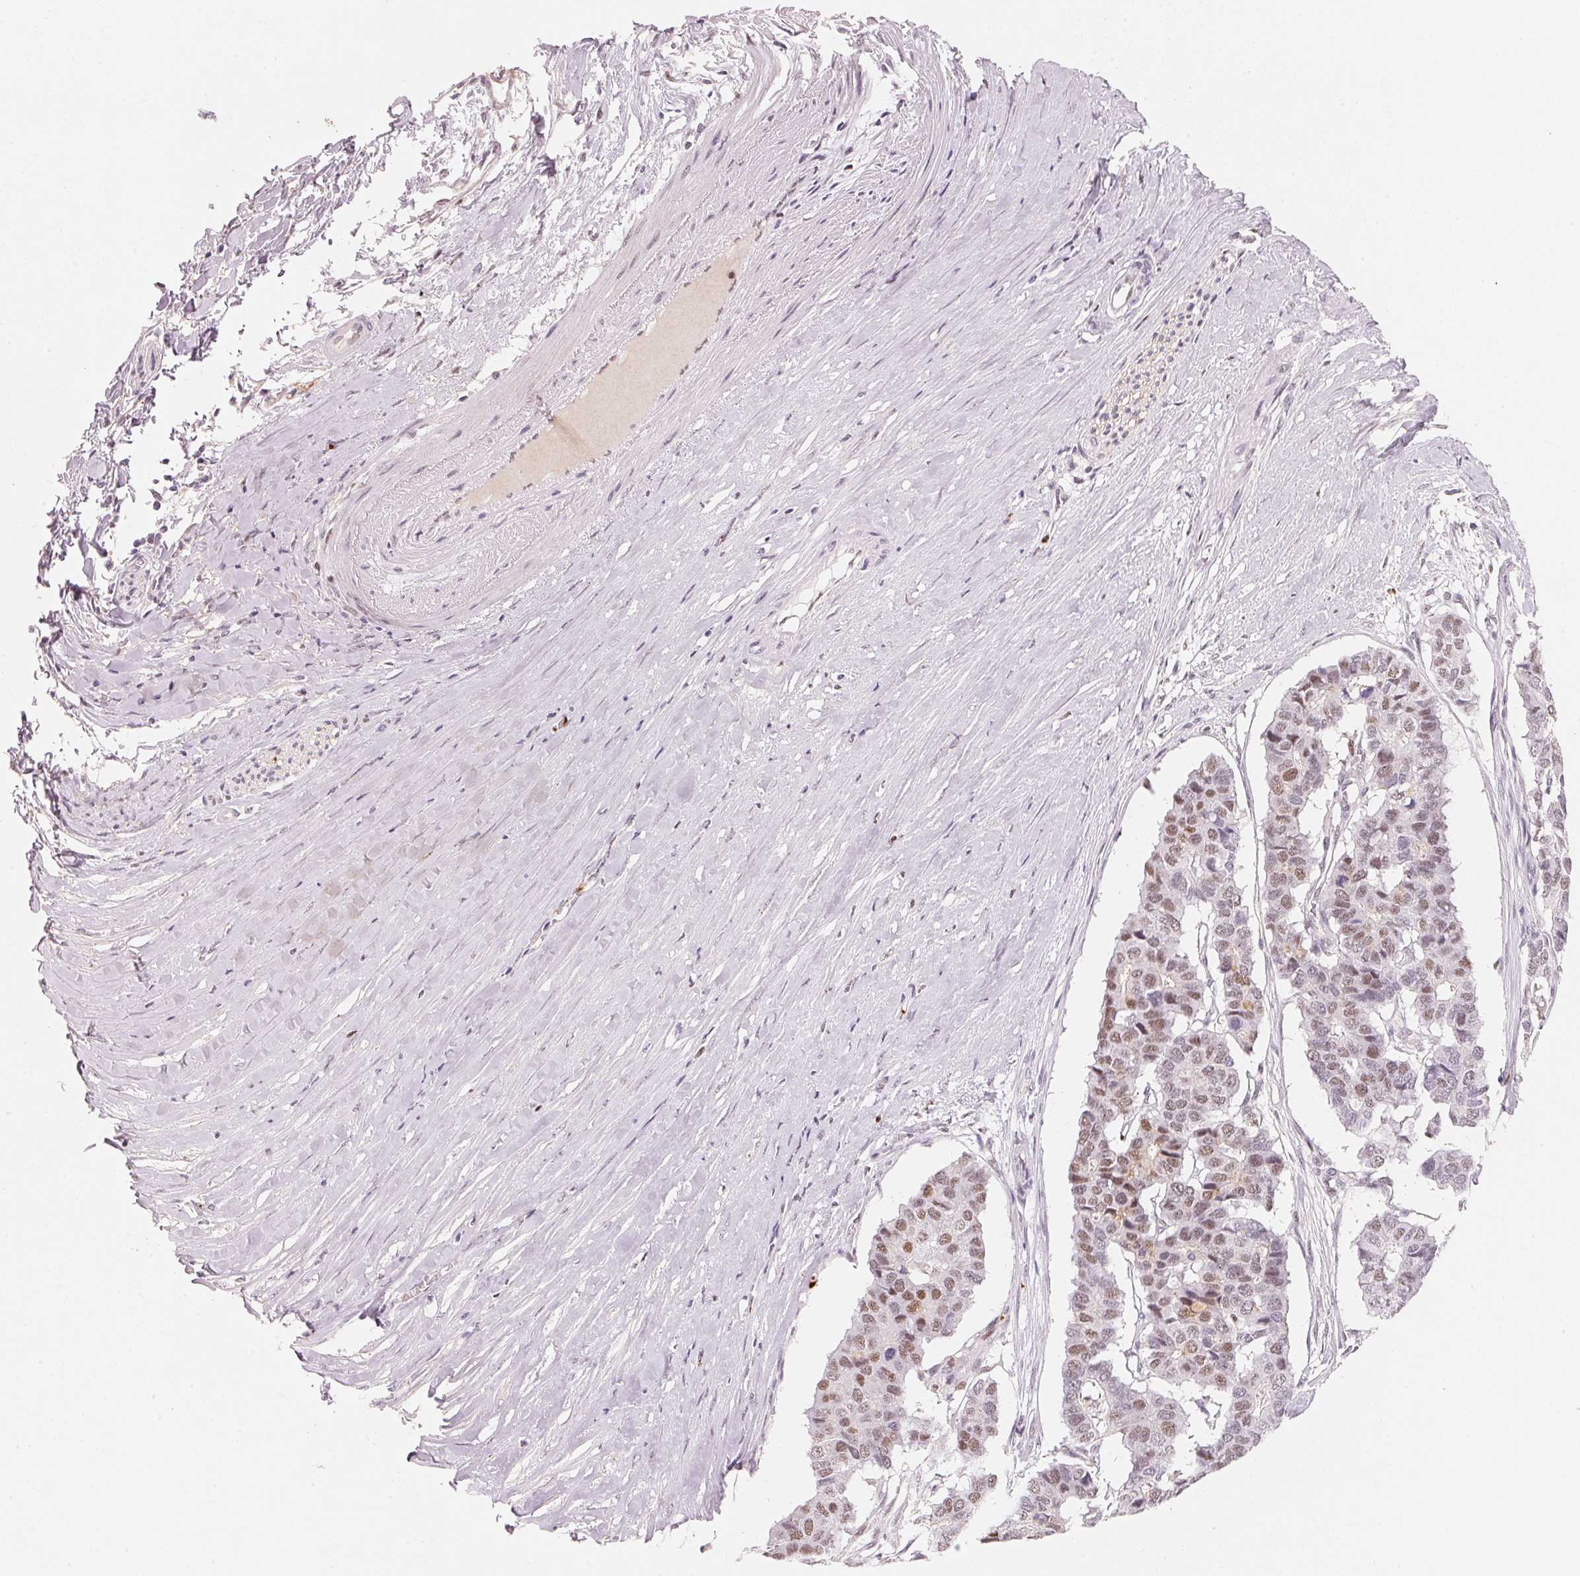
{"staining": {"intensity": "weak", "quantity": "25%-75%", "location": "nuclear"}, "tissue": "pancreatic cancer", "cell_type": "Tumor cells", "image_type": "cancer", "snomed": [{"axis": "morphology", "description": "Adenocarcinoma, NOS"}, {"axis": "topography", "description": "Pancreas"}], "caption": "Tumor cells demonstrate low levels of weak nuclear expression in about 25%-75% of cells in pancreatic adenocarcinoma. Nuclei are stained in blue.", "gene": "ARHGAP22", "patient": {"sex": "male", "age": 50}}